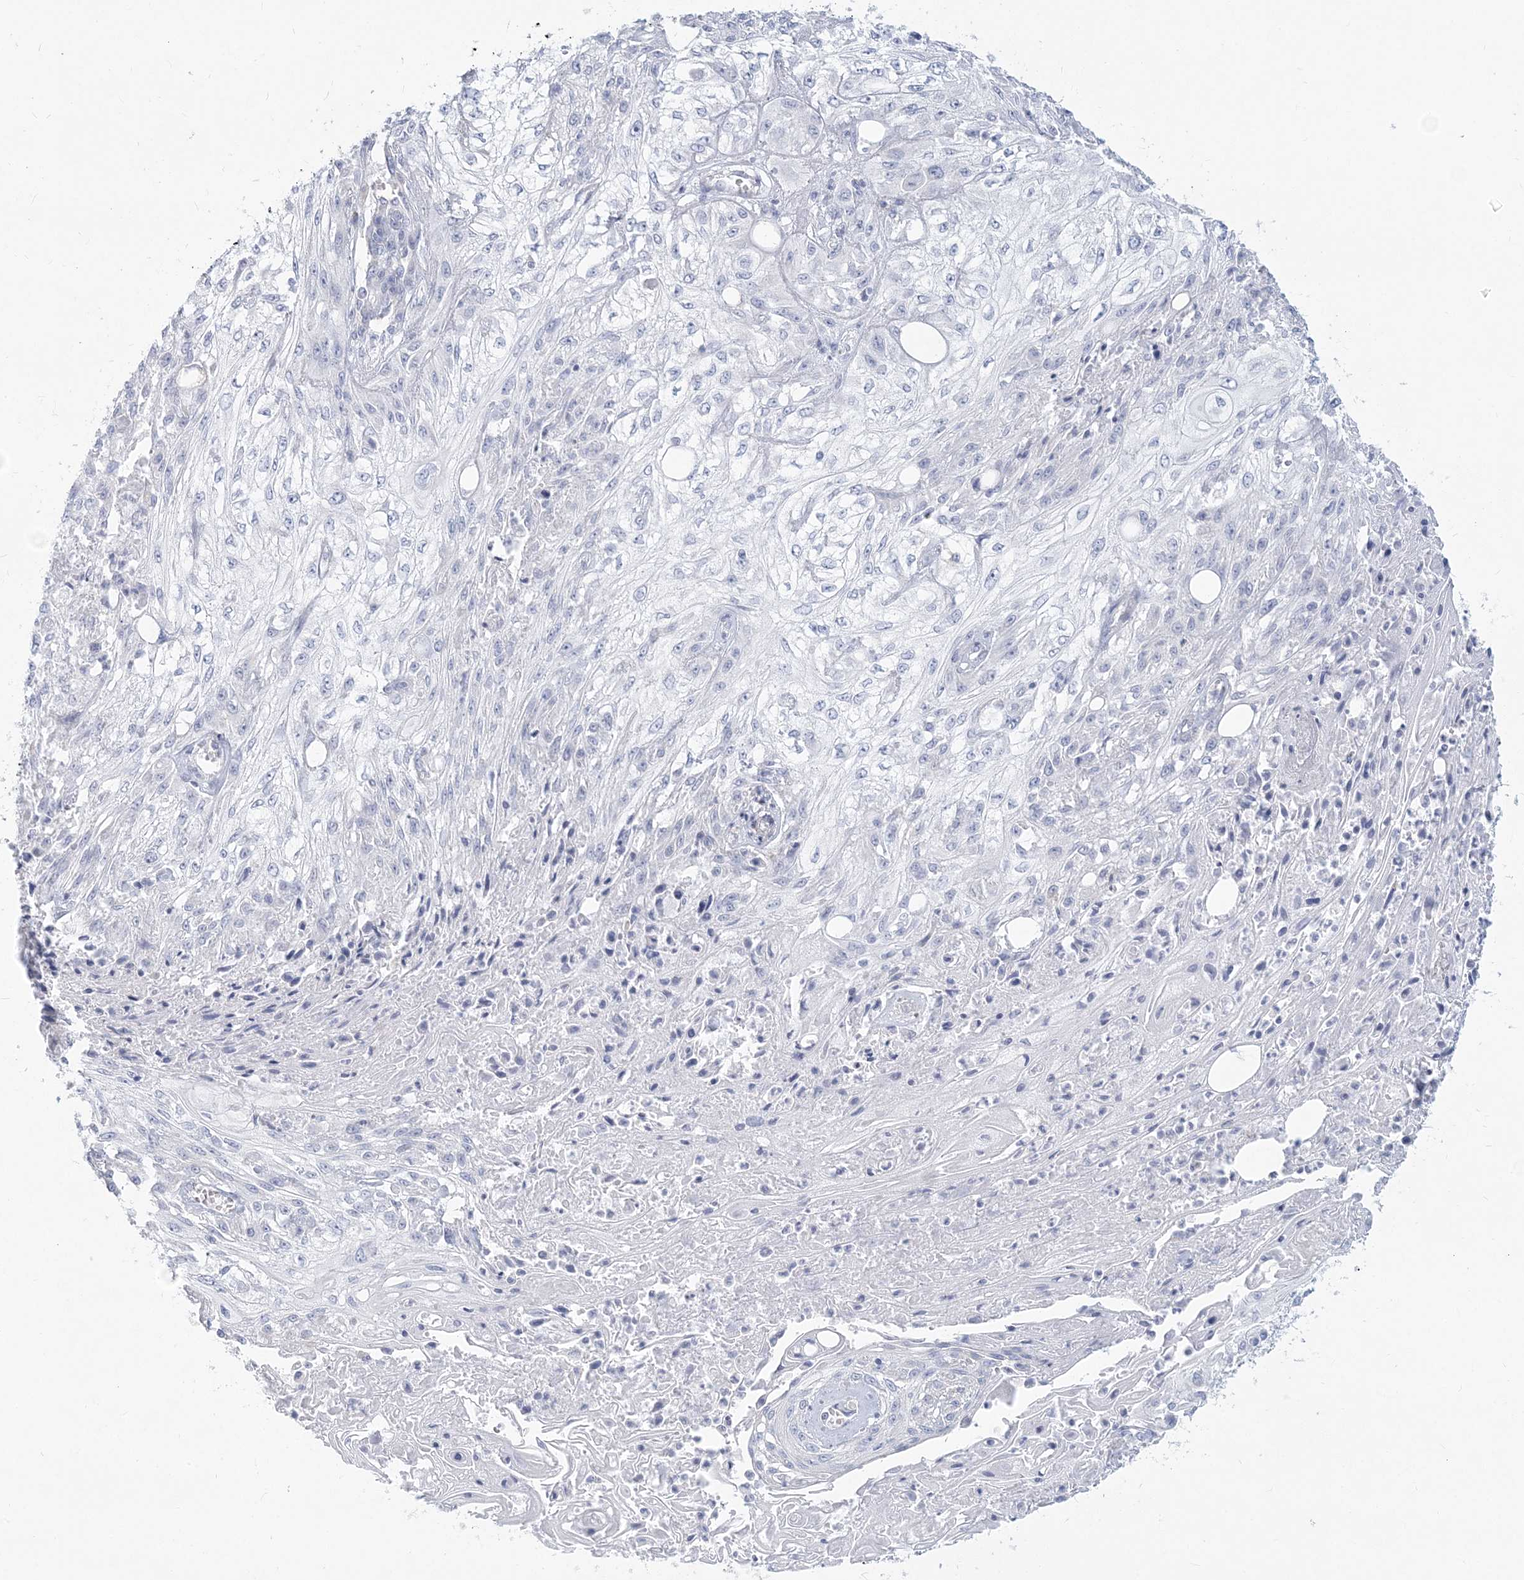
{"staining": {"intensity": "negative", "quantity": "none", "location": "none"}, "tissue": "skin cancer", "cell_type": "Tumor cells", "image_type": "cancer", "snomed": [{"axis": "morphology", "description": "Squamous cell carcinoma, NOS"}, {"axis": "morphology", "description": "Squamous cell carcinoma, metastatic, NOS"}, {"axis": "topography", "description": "Skin"}, {"axis": "topography", "description": "Lymph node"}], "caption": "A photomicrograph of skin cancer stained for a protein demonstrates no brown staining in tumor cells. (Stains: DAB immunohistochemistry with hematoxylin counter stain, Microscopy: brightfield microscopy at high magnification).", "gene": "CSN1S1", "patient": {"sex": "male", "age": 75}}